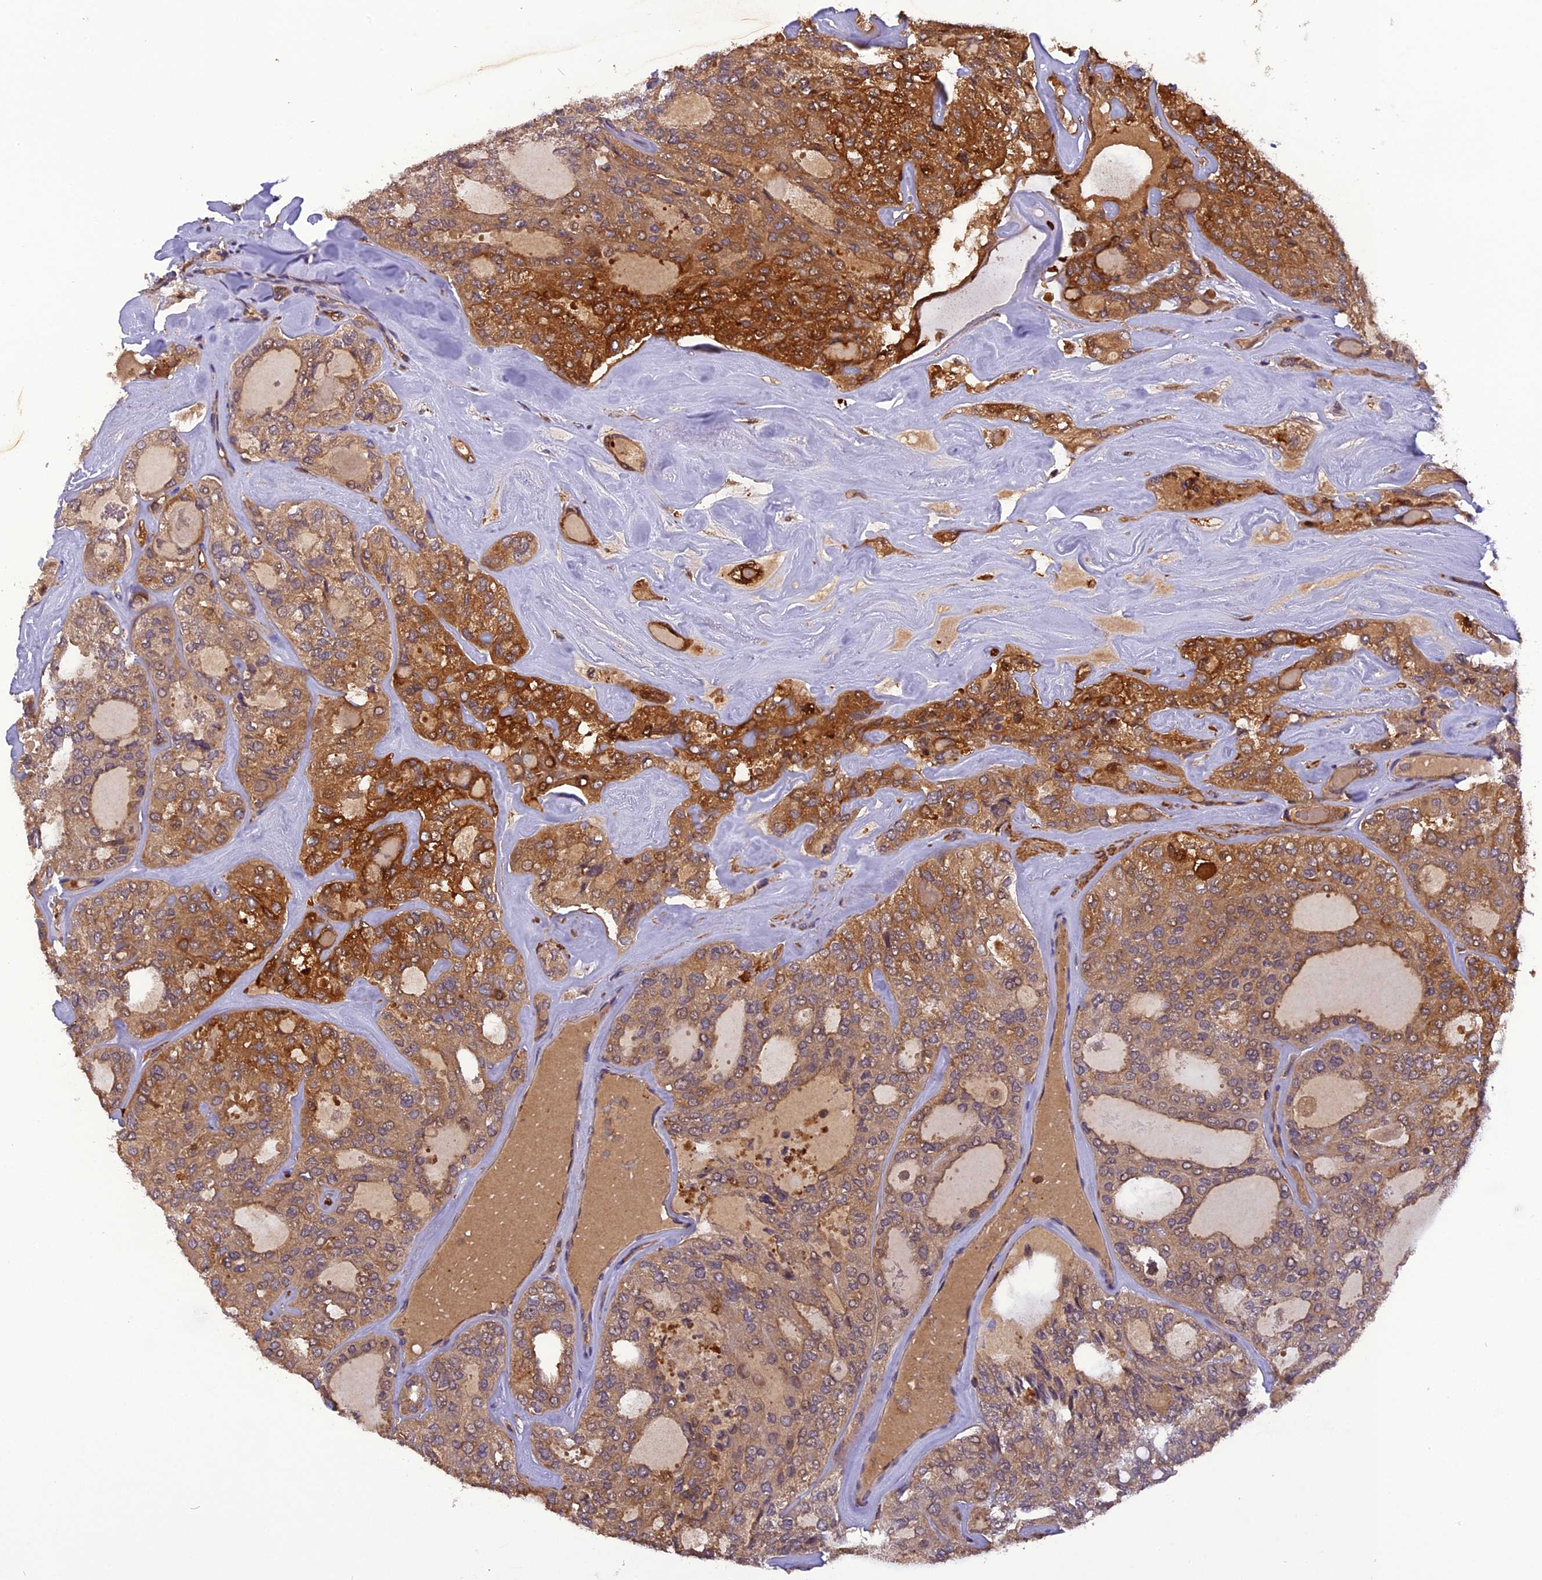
{"staining": {"intensity": "moderate", "quantity": ">75%", "location": "cytoplasmic/membranous"}, "tissue": "thyroid cancer", "cell_type": "Tumor cells", "image_type": "cancer", "snomed": [{"axis": "morphology", "description": "Follicular adenoma carcinoma, NOS"}, {"axis": "topography", "description": "Thyroid gland"}], "caption": "Immunohistochemistry of human follicular adenoma carcinoma (thyroid) displays medium levels of moderate cytoplasmic/membranous positivity in approximately >75% of tumor cells.", "gene": "STOML1", "patient": {"sex": "male", "age": 75}}